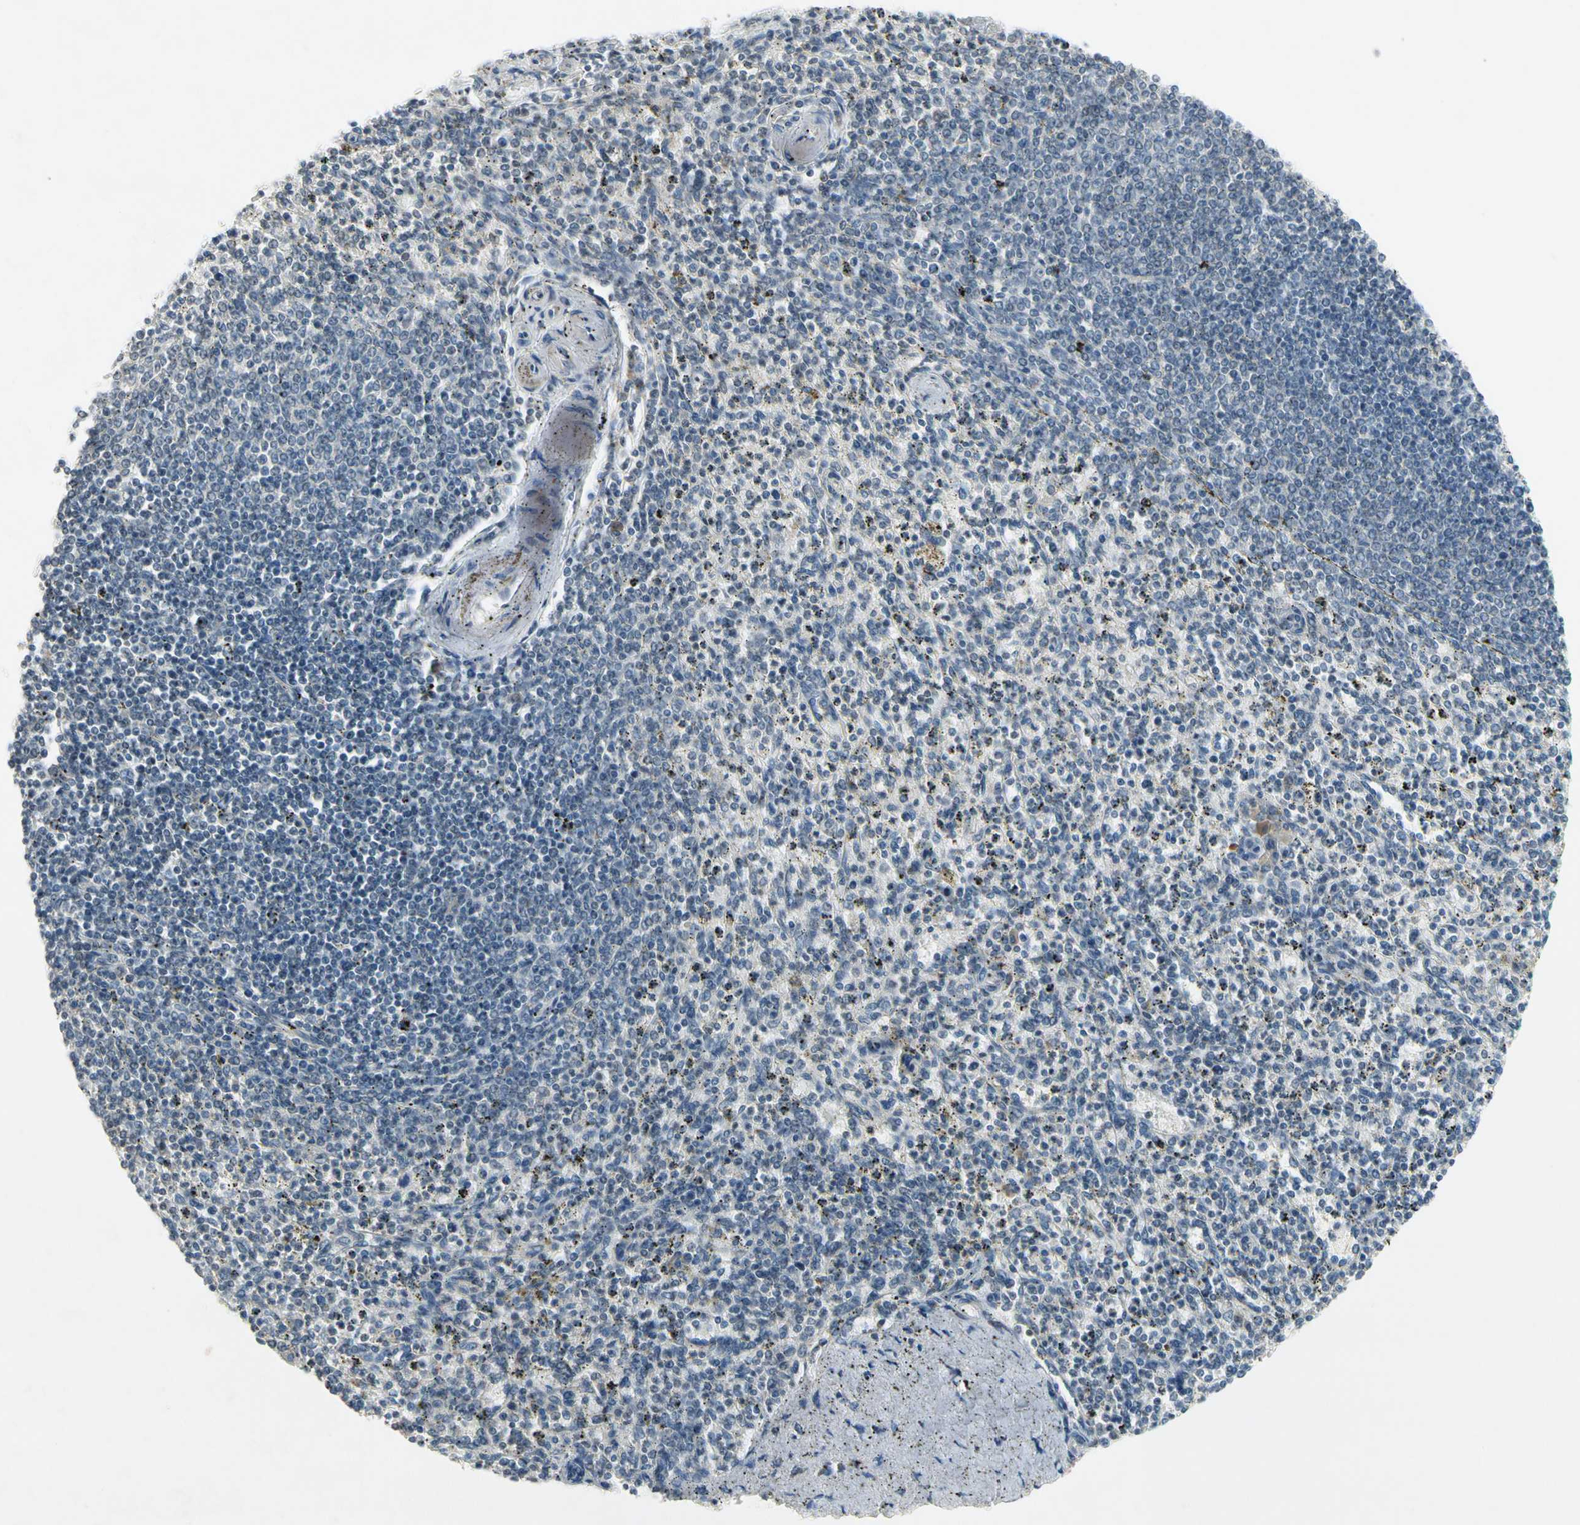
{"staining": {"intensity": "weak", "quantity": "<25%", "location": "cytoplasmic/membranous"}, "tissue": "spleen", "cell_type": "Cells in red pulp", "image_type": "normal", "snomed": [{"axis": "morphology", "description": "Normal tissue, NOS"}, {"axis": "topography", "description": "Spleen"}], "caption": "Immunohistochemical staining of unremarkable human spleen exhibits no significant expression in cells in red pulp.", "gene": "PIP5K1B", "patient": {"sex": "male", "age": 72}}